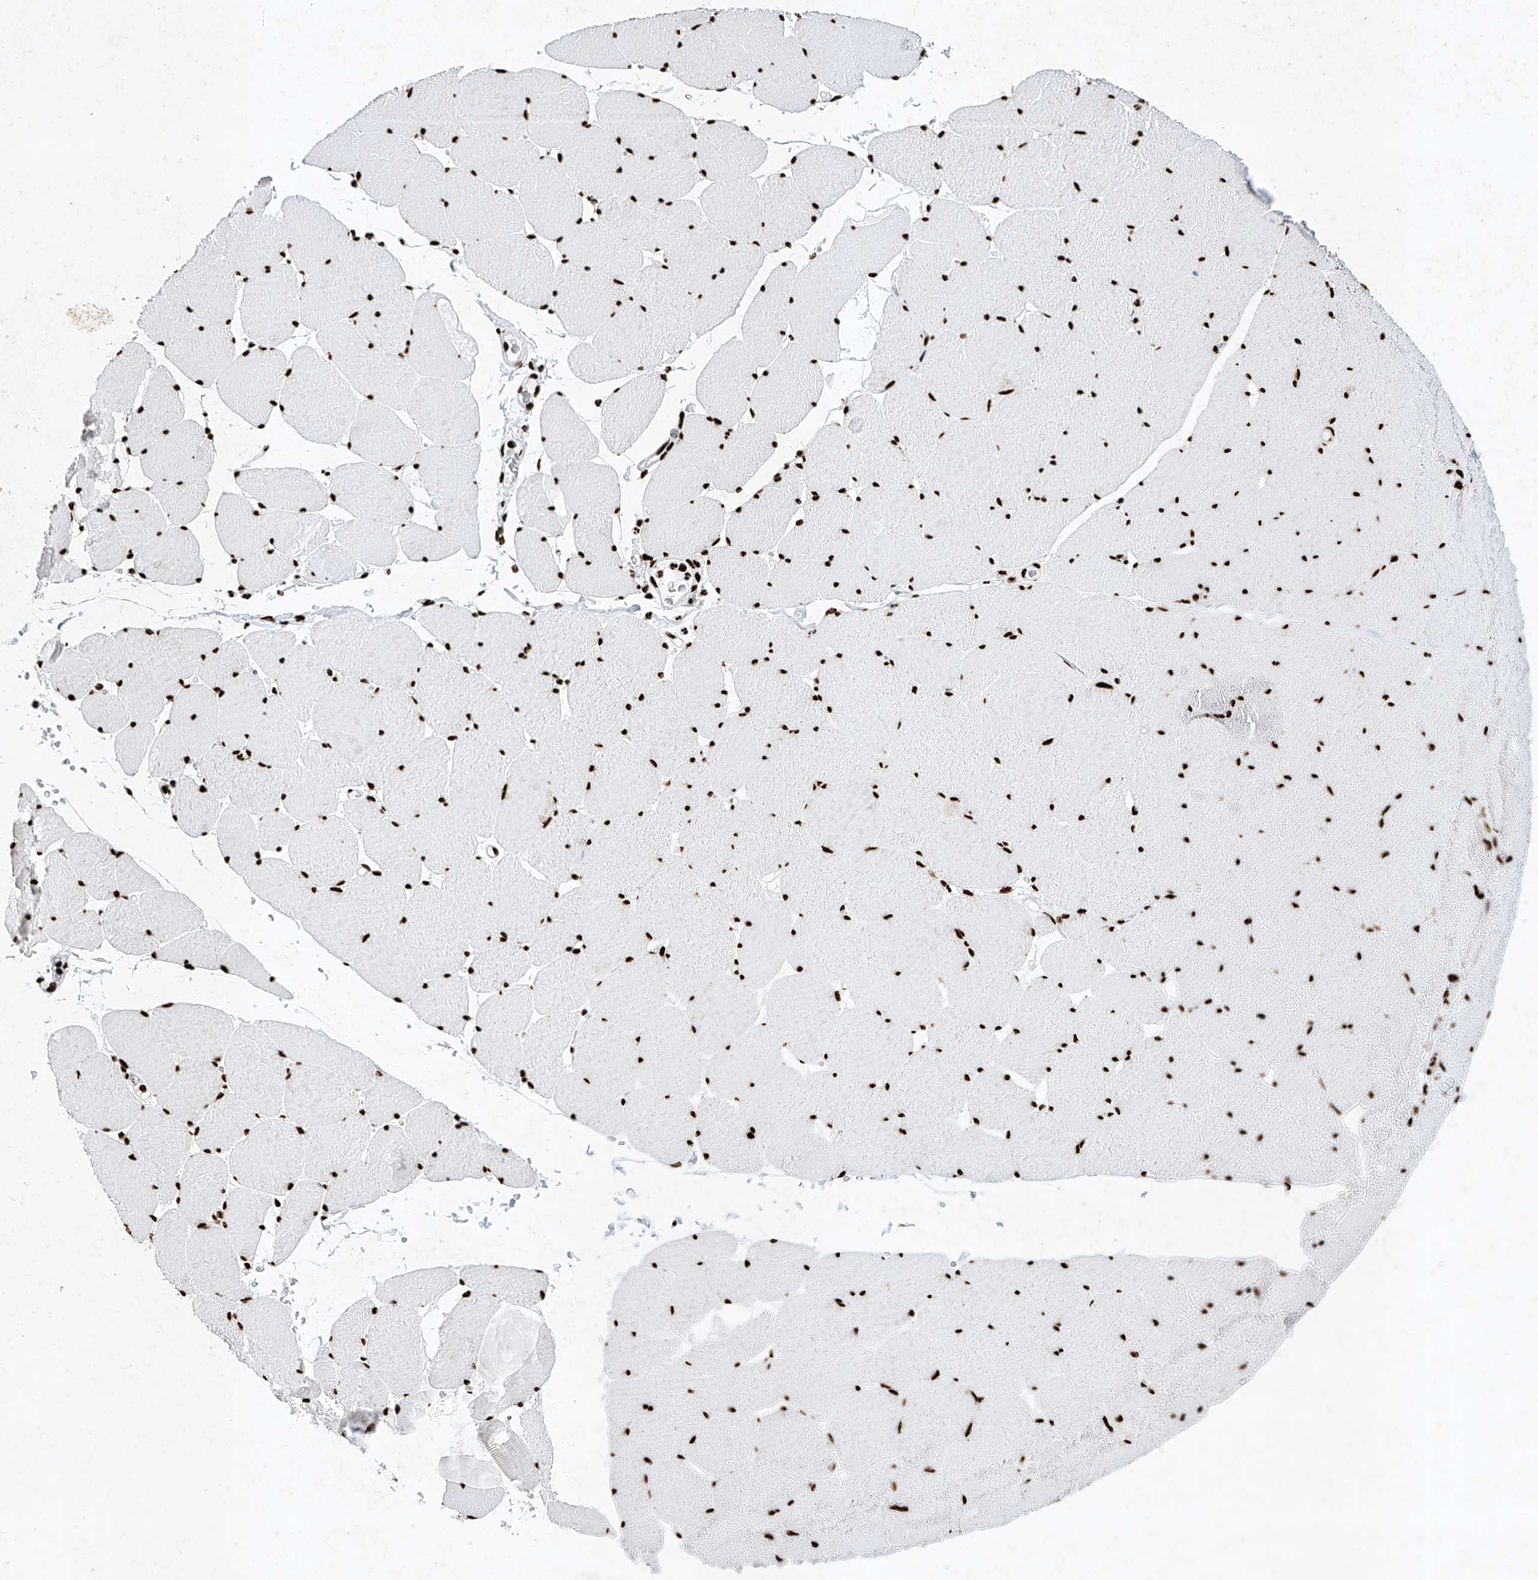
{"staining": {"intensity": "strong", "quantity": ">75%", "location": "nuclear"}, "tissue": "skeletal muscle", "cell_type": "Myocytes", "image_type": "normal", "snomed": [{"axis": "morphology", "description": "Normal tissue, NOS"}, {"axis": "topography", "description": "Skeletal muscle"}, {"axis": "topography", "description": "Head-Neck"}], "caption": "The immunohistochemical stain highlights strong nuclear staining in myocytes of normal skeletal muscle. Immunohistochemistry stains the protein of interest in brown and the nuclei are stained blue.", "gene": "SRSF6", "patient": {"sex": "male", "age": 66}}